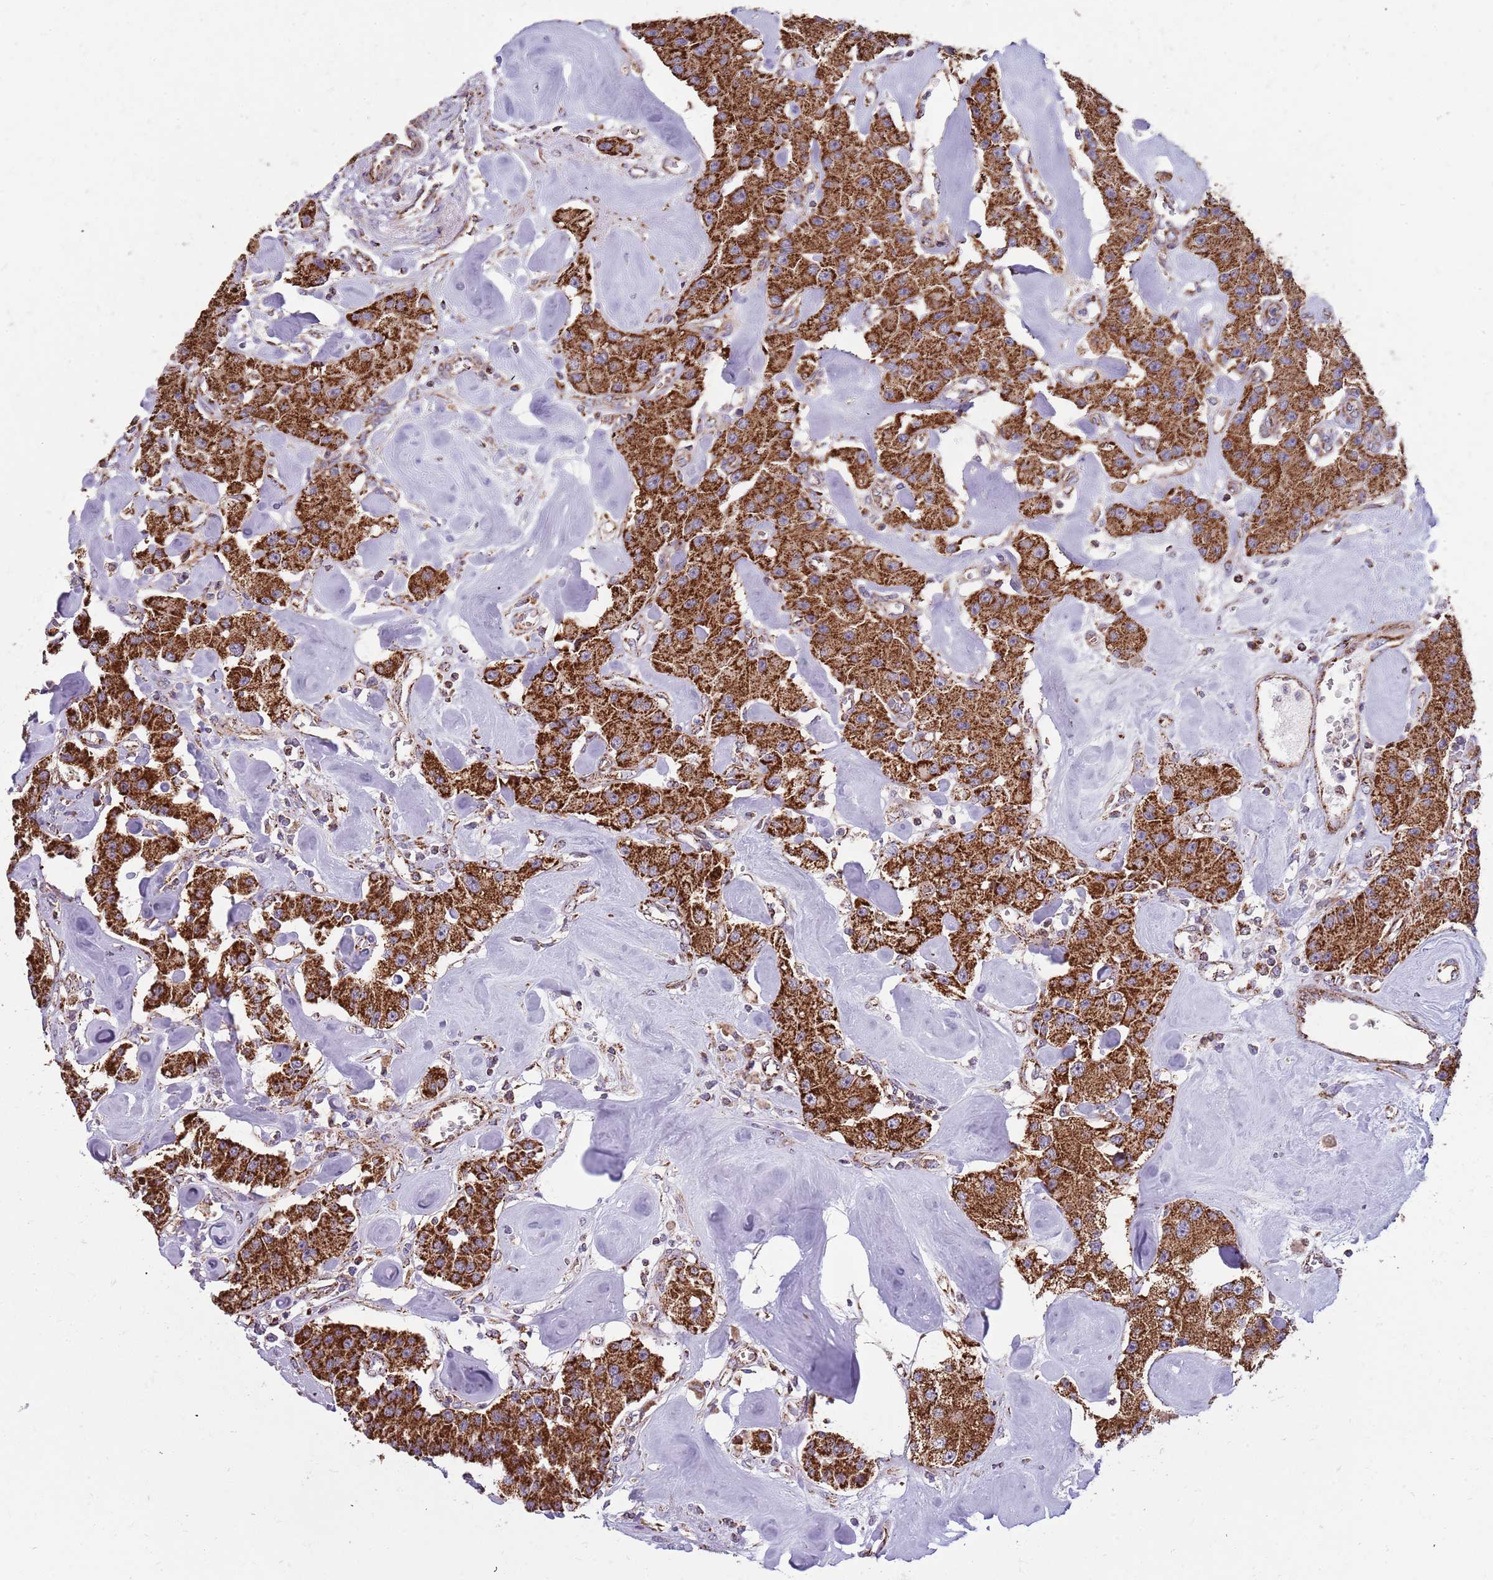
{"staining": {"intensity": "strong", "quantity": ">75%", "location": "cytoplasmic/membranous"}, "tissue": "carcinoid", "cell_type": "Tumor cells", "image_type": "cancer", "snomed": [{"axis": "morphology", "description": "Carcinoid, malignant, NOS"}, {"axis": "topography", "description": "Pancreas"}], "caption": "Strong cytoplasmic/membranous staining is present in approximately >75% of tumor cells in carcinoid (malignant).", "gene": "VPS16", "patient": {"sex": "male", "age": 41}}